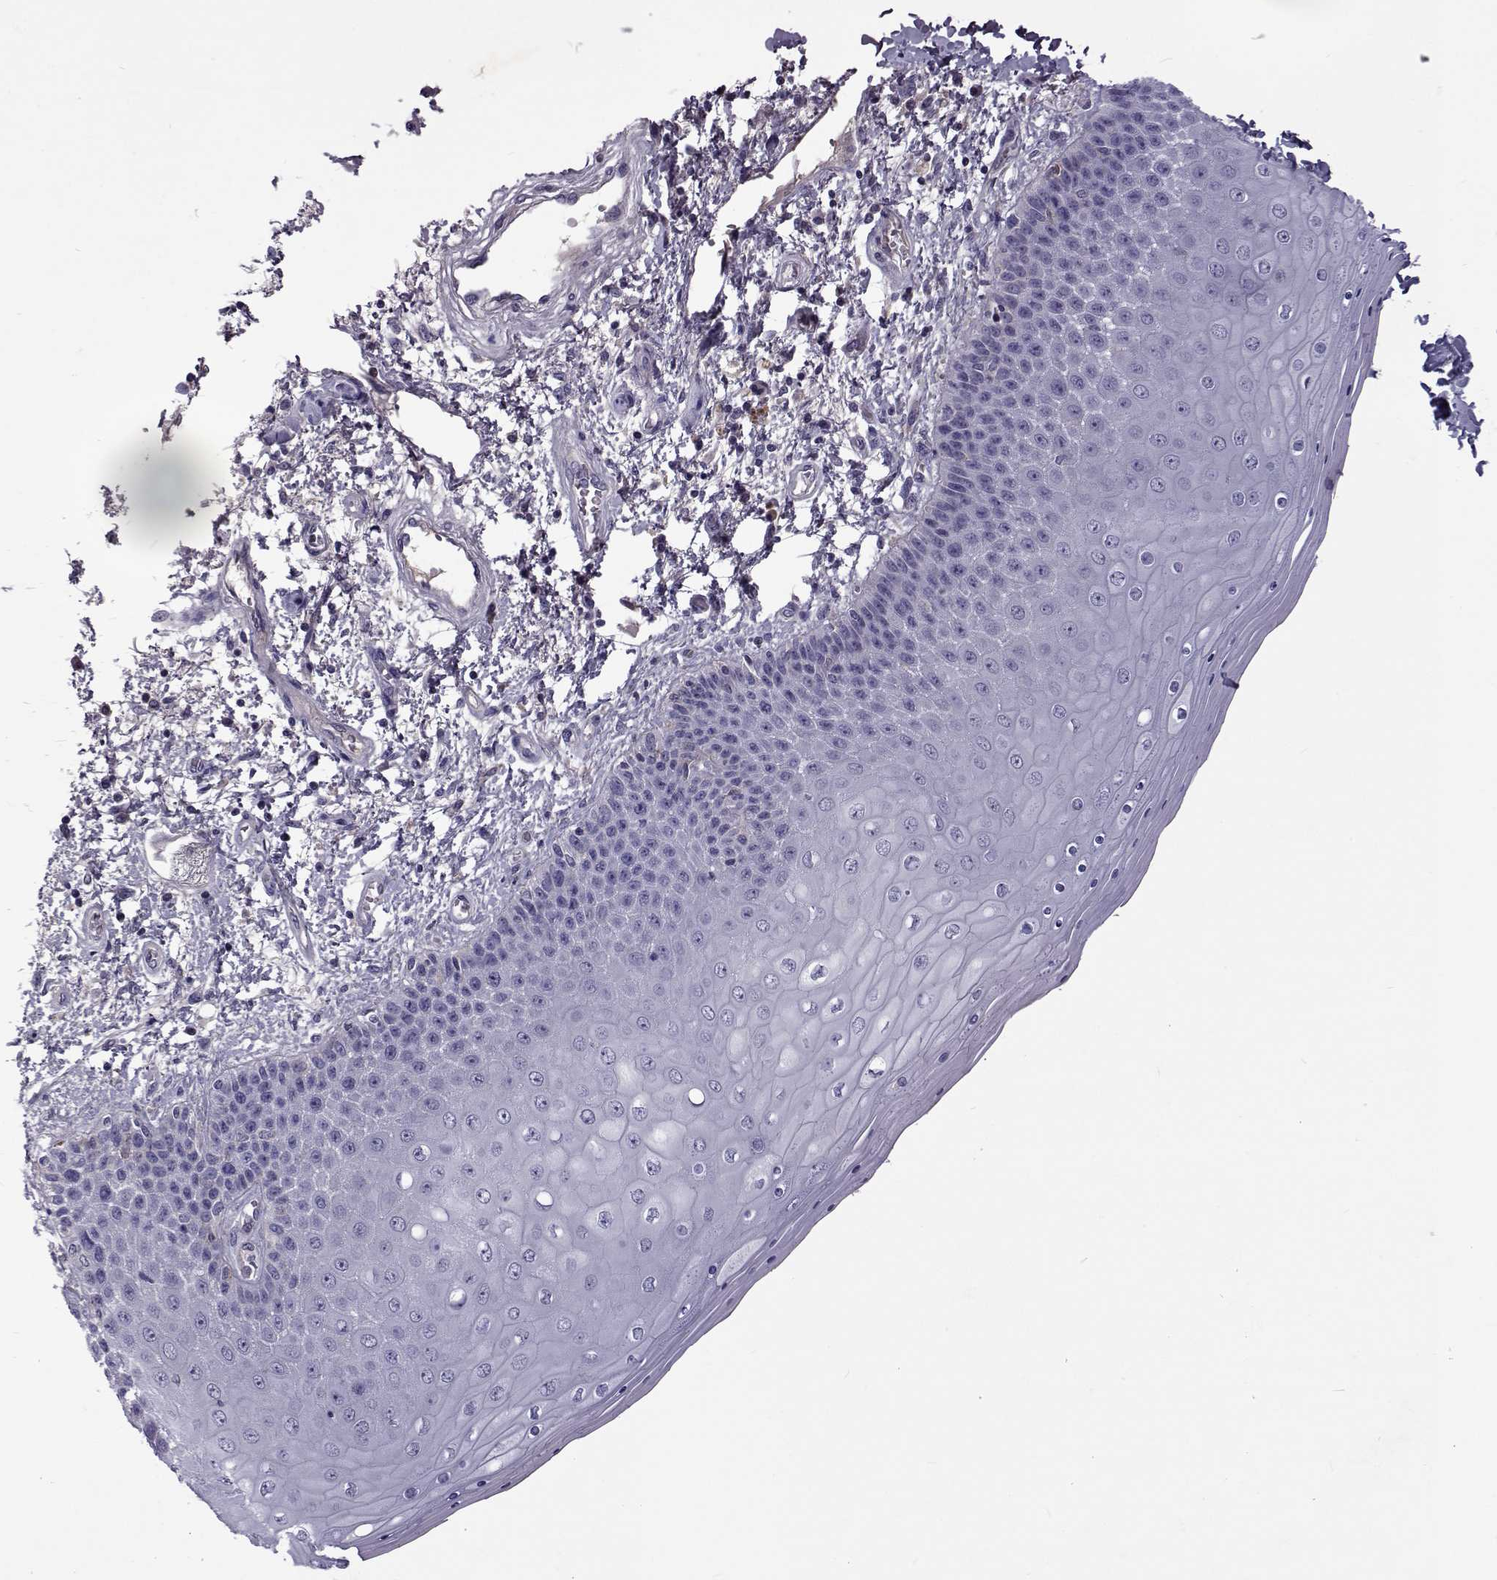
{"staining": {"intensity": "weak", "quantity": "<25%", "location": "cytoplasmic/membranous"}, "tissue": "skin", "cell_type": "Epidermal cells", "image_type": "normal", "snomed": [{"axis": "morphology", "description": "Normal tissue, NOS"}, {"axis": "topography", "description": "Anal"}], "caption": "Immunohistochemistry of unremarkable skin displays no staining in epidermal cells. The staining was performed using DAB (3,3'-diaminobenzidine) to visualize the protein expression in brown, while the nuclei were stained in blue with hematoxylin (Magnification: 20x).", "gene": "TCF15", "patient": {"sex": "female", "age": 46}}